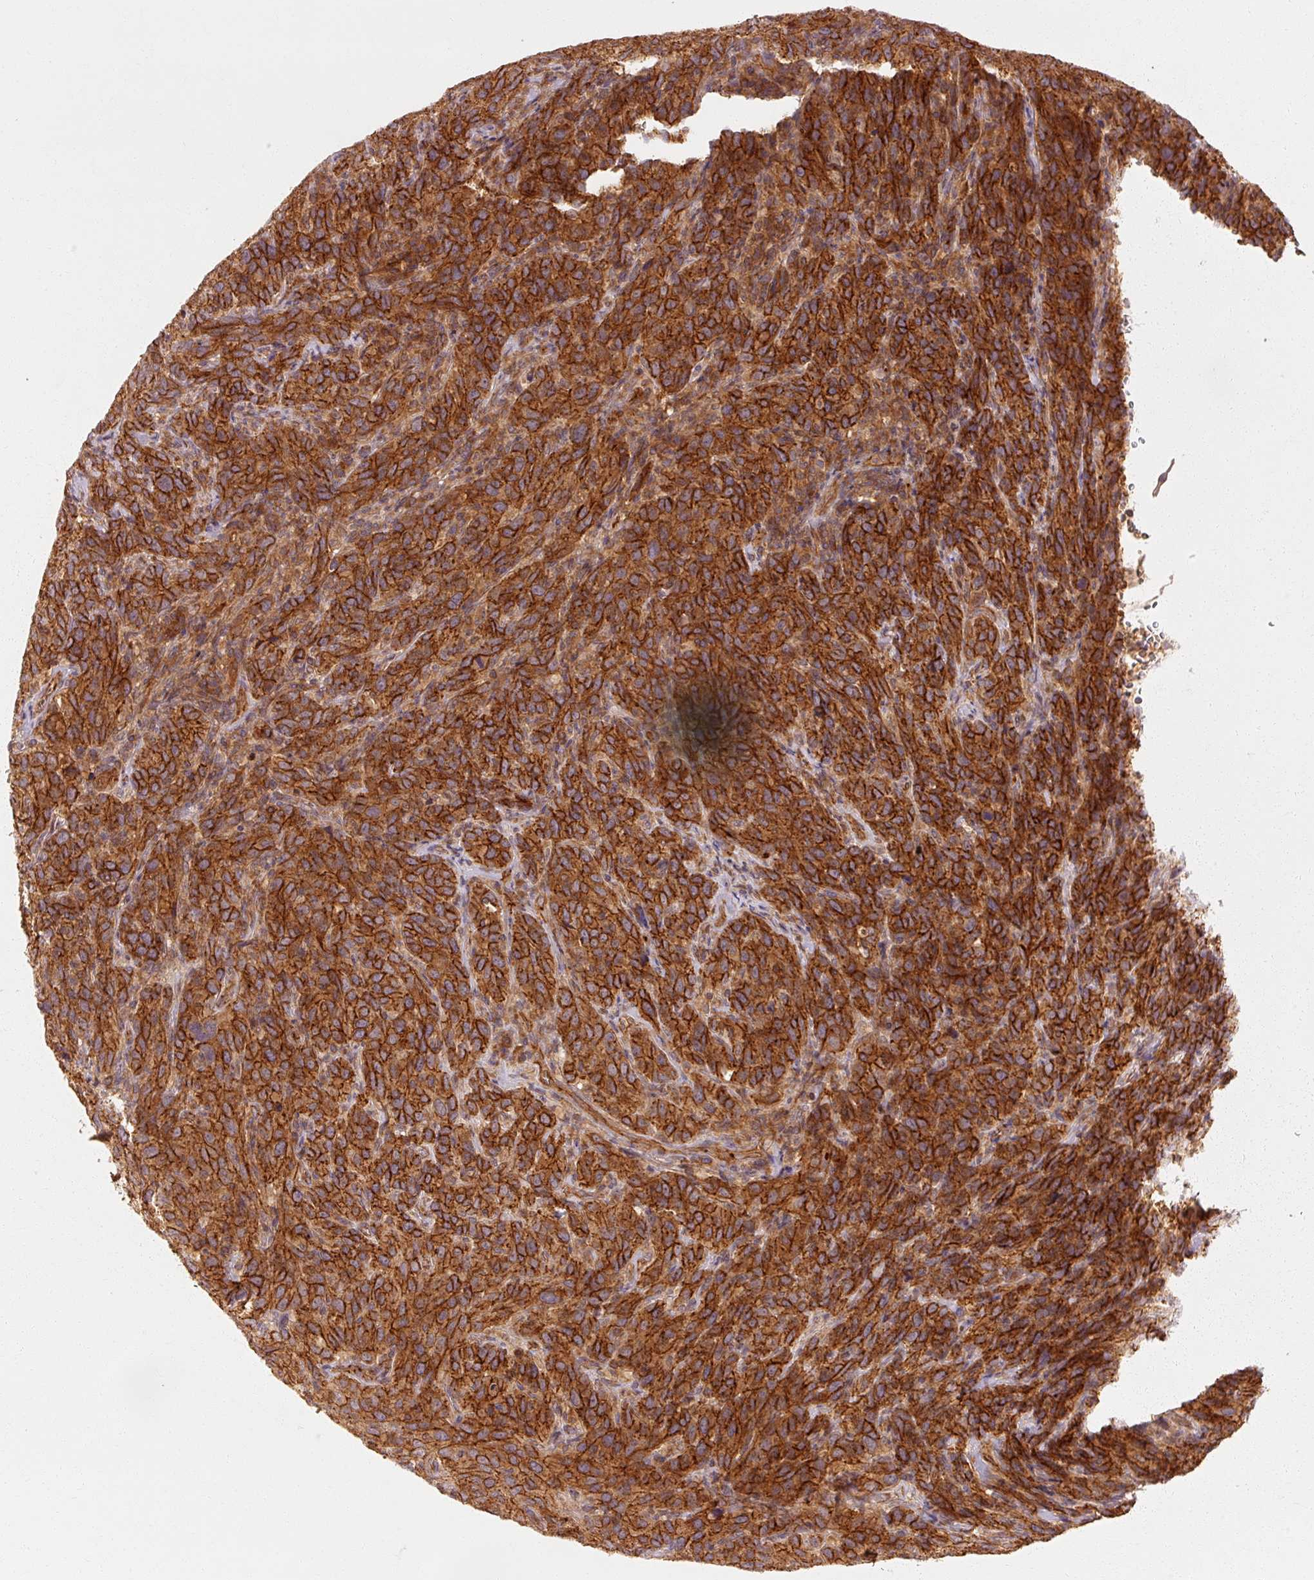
{"staining": {"intensity": "strong", "quantity": ">75%", "location": "cytoplasmic/membranous"}, "tissue": "cervical cancer", "cell_type": "Tumor cells", "image_type": "cancer", "snomed": [{"axis": "morphology", "description": "Normal tissue, NOS"}, {"axis": "morphology", "description": "Squamous cell carcinoma, NOS"}, {"axis": "topography", "description": "Cervix"}], "caption": "Strong cytoplasmic/membranous positivity for a protein is seen in about >75% of tumor cells of cervical cancer (squamous cell carcinoma) using IHC.", "gene": "CTNNA1", "patient": {"sex": "female", "age": 51}}